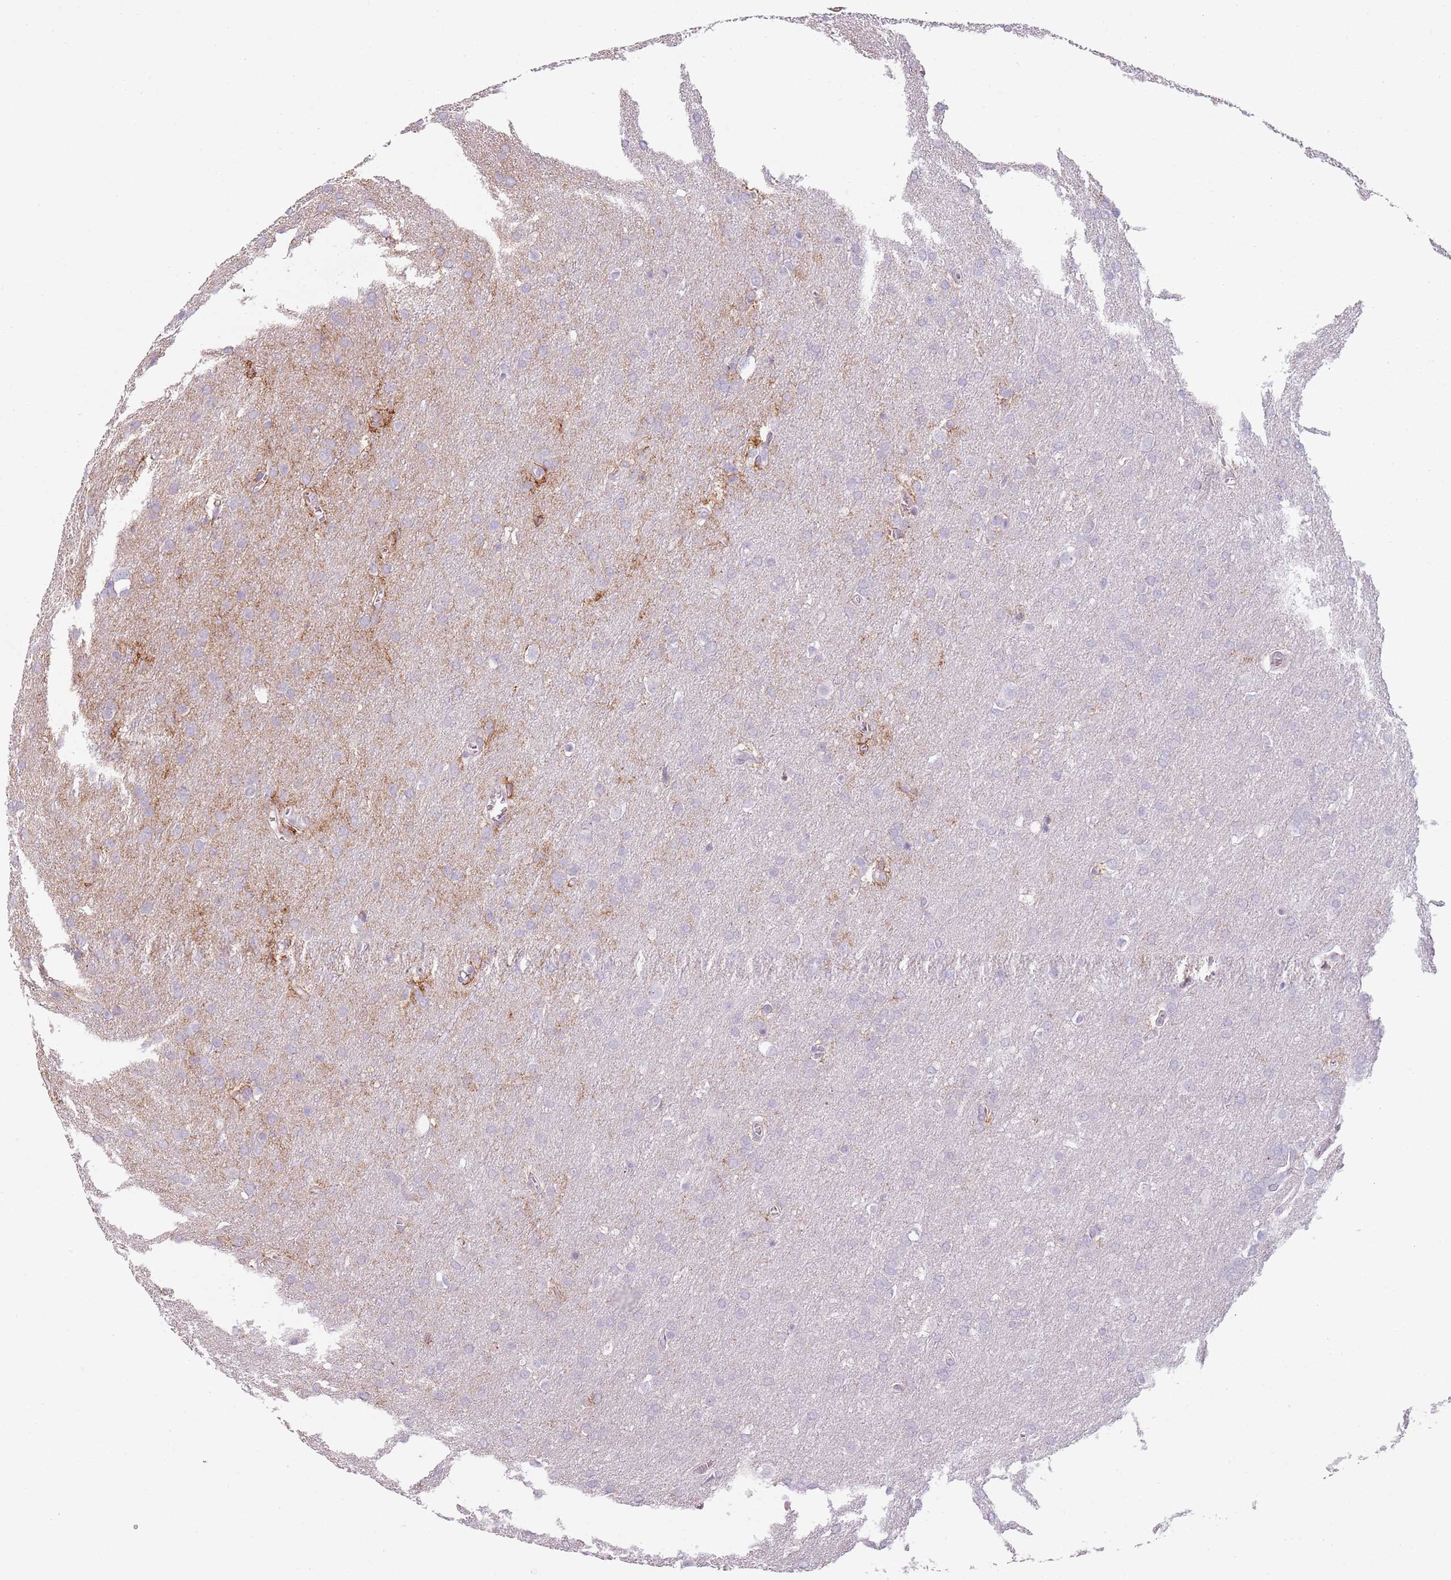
{"staining": {"intensity": "negative", "quantity": "none", "location": "none"}, "tissue": "glioma", "cell_type": "Tumor cells", "image_type": "cancer", "snomed": [{"axis": "morphology", "description": "Glioma, malignant, Low grade"}, {"axis": "topography", "description": "Brain"}], "caption": "This is an immunohistochemistry histopathology image of malignant glioma (low-grade). There is no positivity in tumor cells.", "gene": "PIEZO1", "patient": {"sex": "female", "age": 32}}